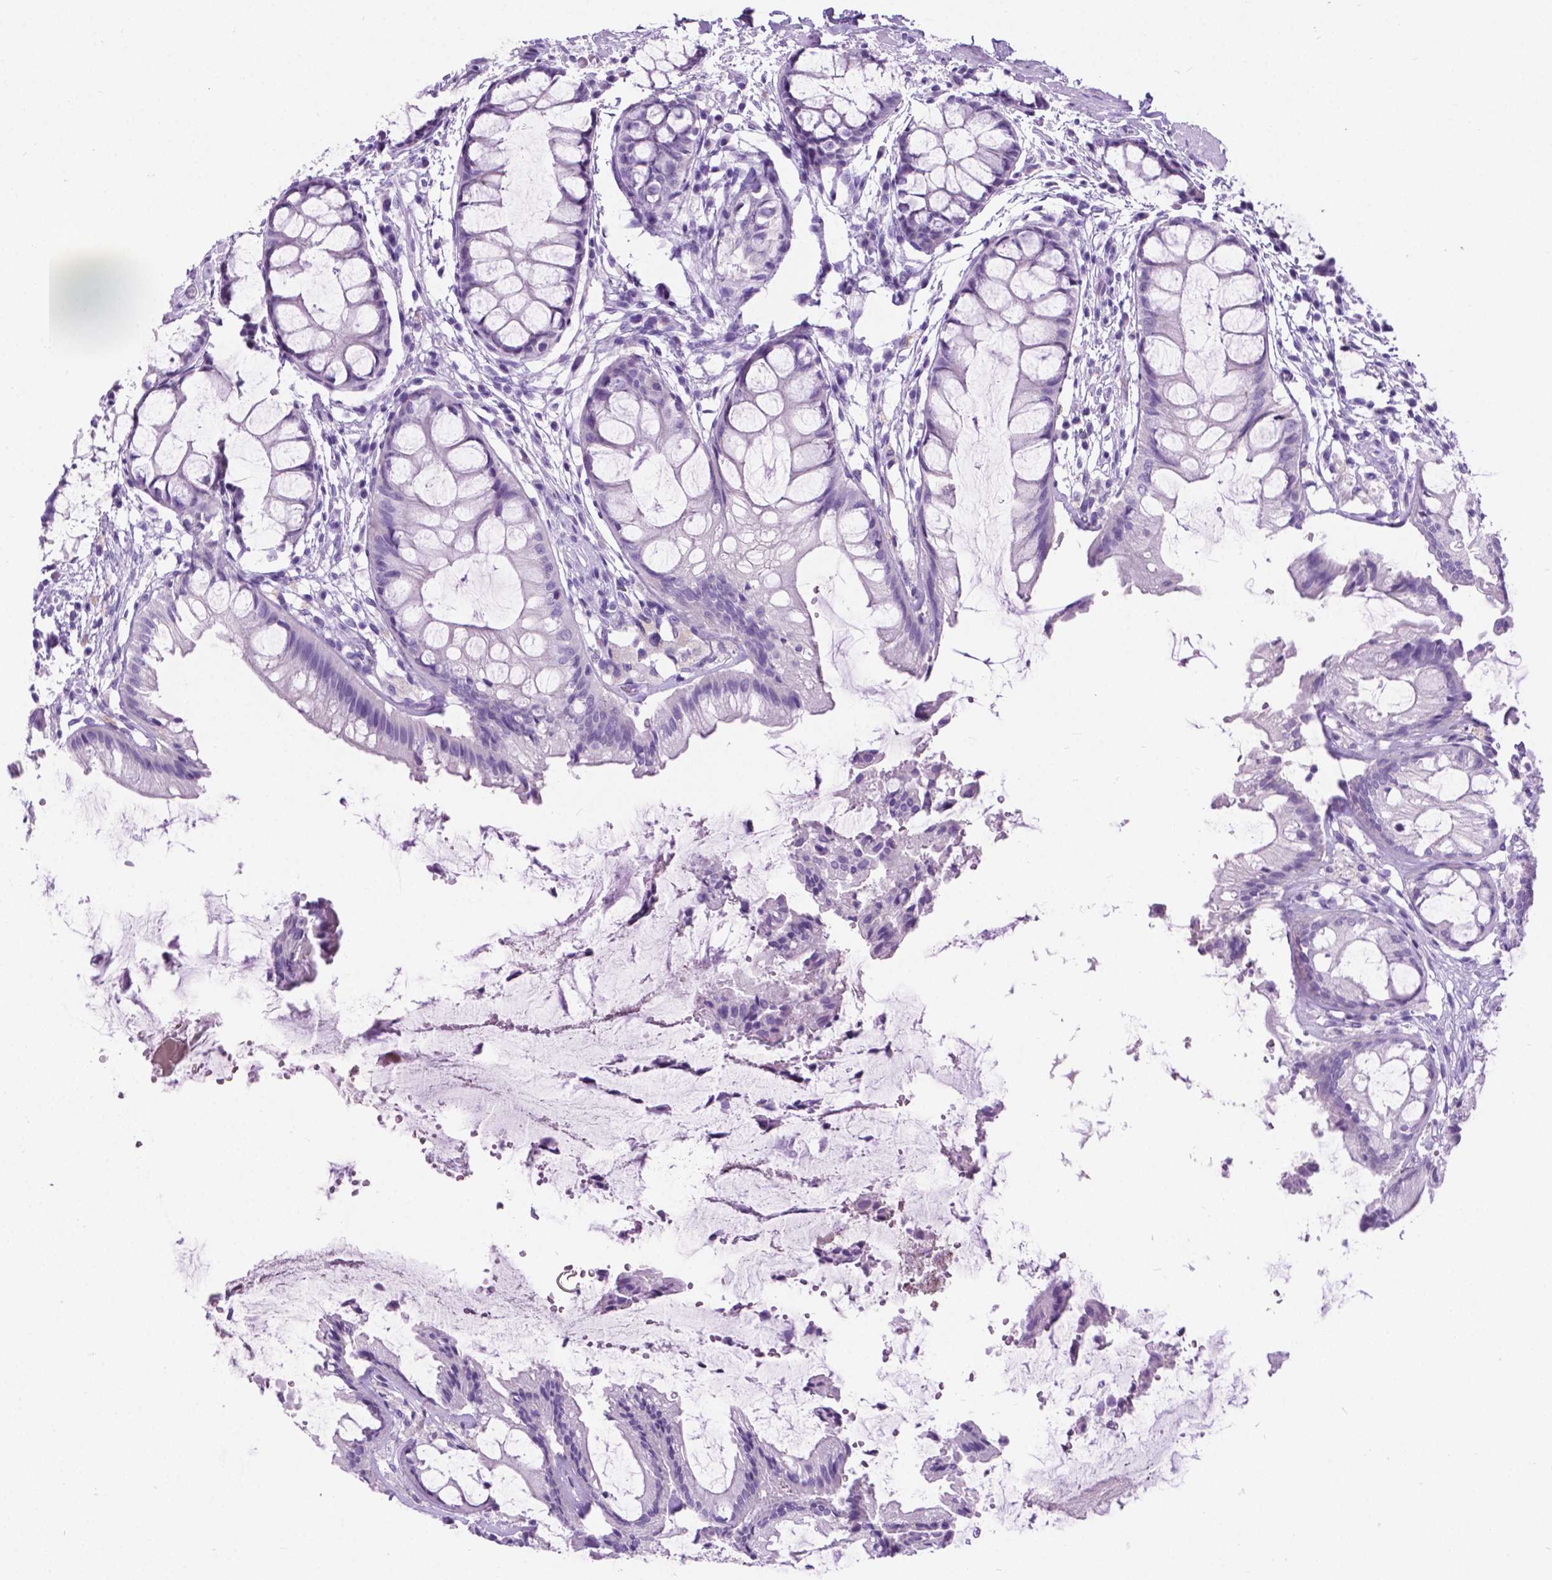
{"staining": {"intensity": "negative", "quantity": "none", "location": "none"}, "tissue": "rectum", "cell_type": "Glandular cells", "image_type": "normal", "snomed": [{"axis": "morphology", "description": "Normal tissue, NOS"}, {"axis": "topography", "description": "Rectum"}], "caption": "There is no significant staining in glandular cells of rectum.", "gene": "ARMS2", "patient": {"sex": "female", "age": 62}}